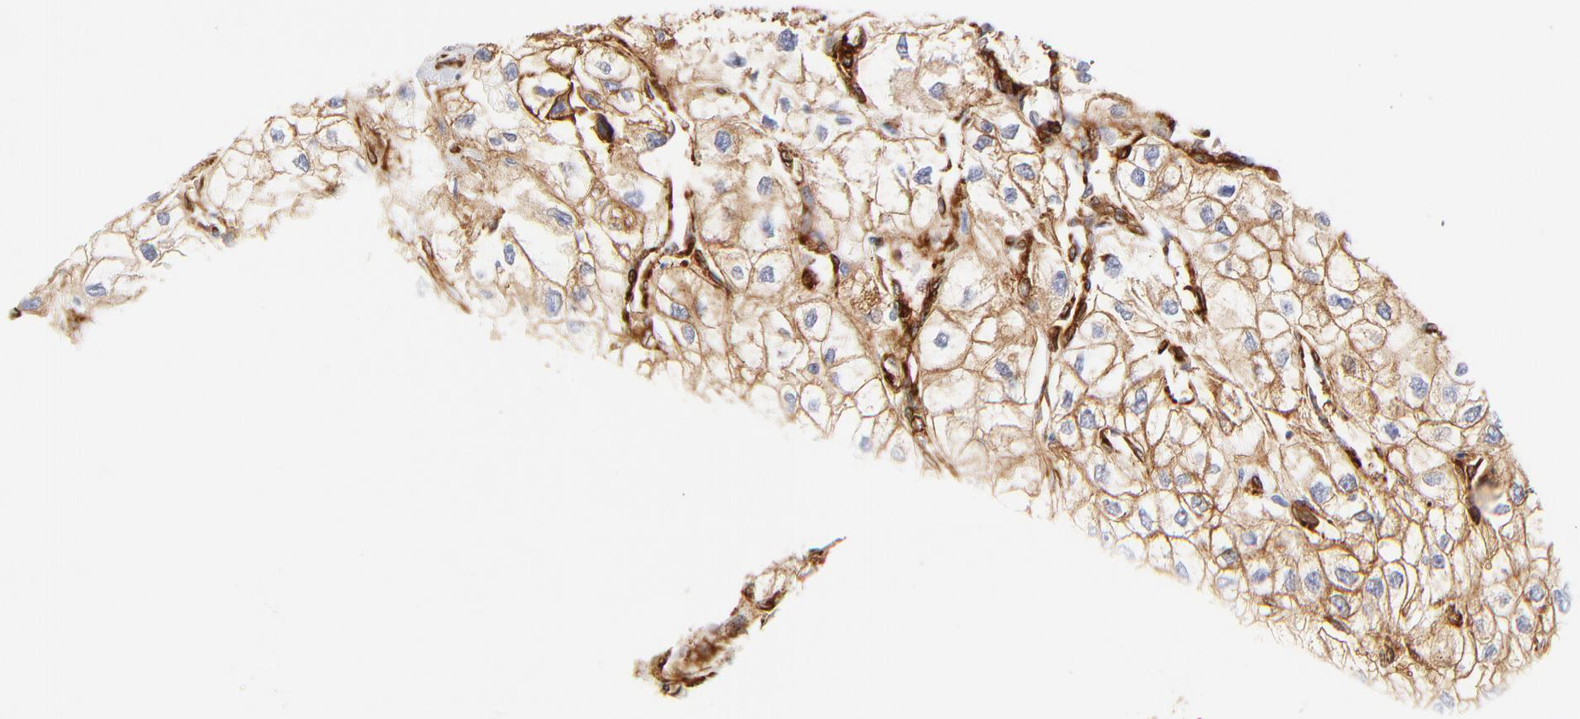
{"staining": {"intensity": "moderate", "quantity": ">75%", "location": "cytoplasmic/membranous"}, "tissue": "renal cancer", "cell_type": "Tumor cells", "image_type": "cancer", "snomed": [{"axis": "morphology", "description": "Adenocarcinoma, NOS"}, {"axis": "topography", "description": "Kidney"}], "caption": "The immunohistochemical stain highlights moderate cytoplasmic/membranous positivity in tumor cells of renal cancer tissue.", "gene": "FLNA", "patient": {"sex": "male", "age": 57}}